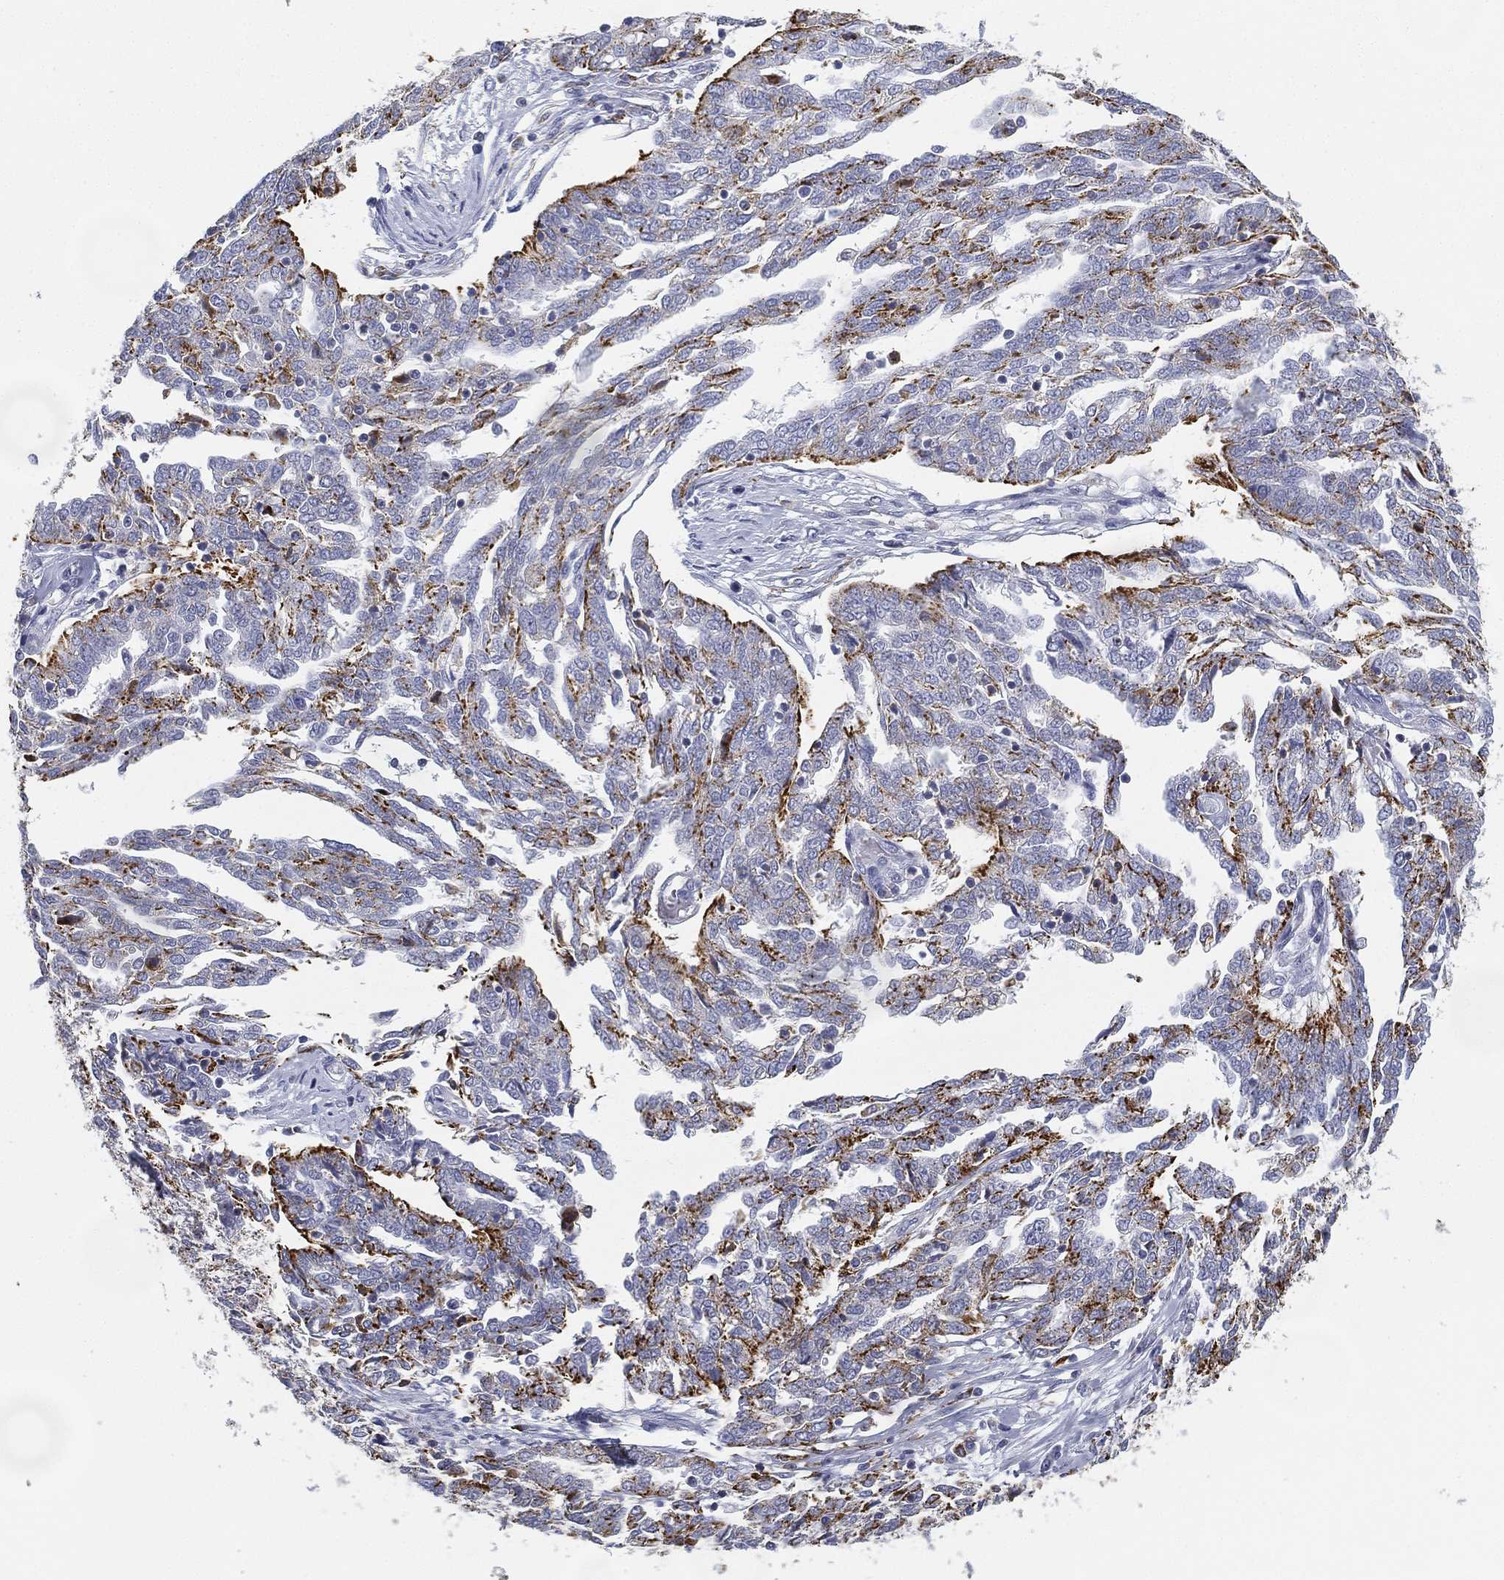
{"staining": {"intensity": "strong", "quantity": "<25%", "location": "cytoplasmic/membranous"}, "tissue": "ovarian cancer", "cell_type": "Tumor cells", "image_type": "cancer", "snomed": [{"axis": "morphology", "description": "Cystadenocarcinoma, serous, NOS"}, {"axis": "topography", "description": "Ovary"}], "caption": "Immunohistochemical staining of ovarian cancer reveals strong cytoplasmic/membranous protein positivity in about <25% of tumor cells. The staining is performed using DAB (3,3'-diaminobenzidine) brown chromogen to label protein expression. The nuclei are counter-stained blue using hematoxylin.", "gene": "NPC2", "patient": {"sex": "female", "age": 67}}